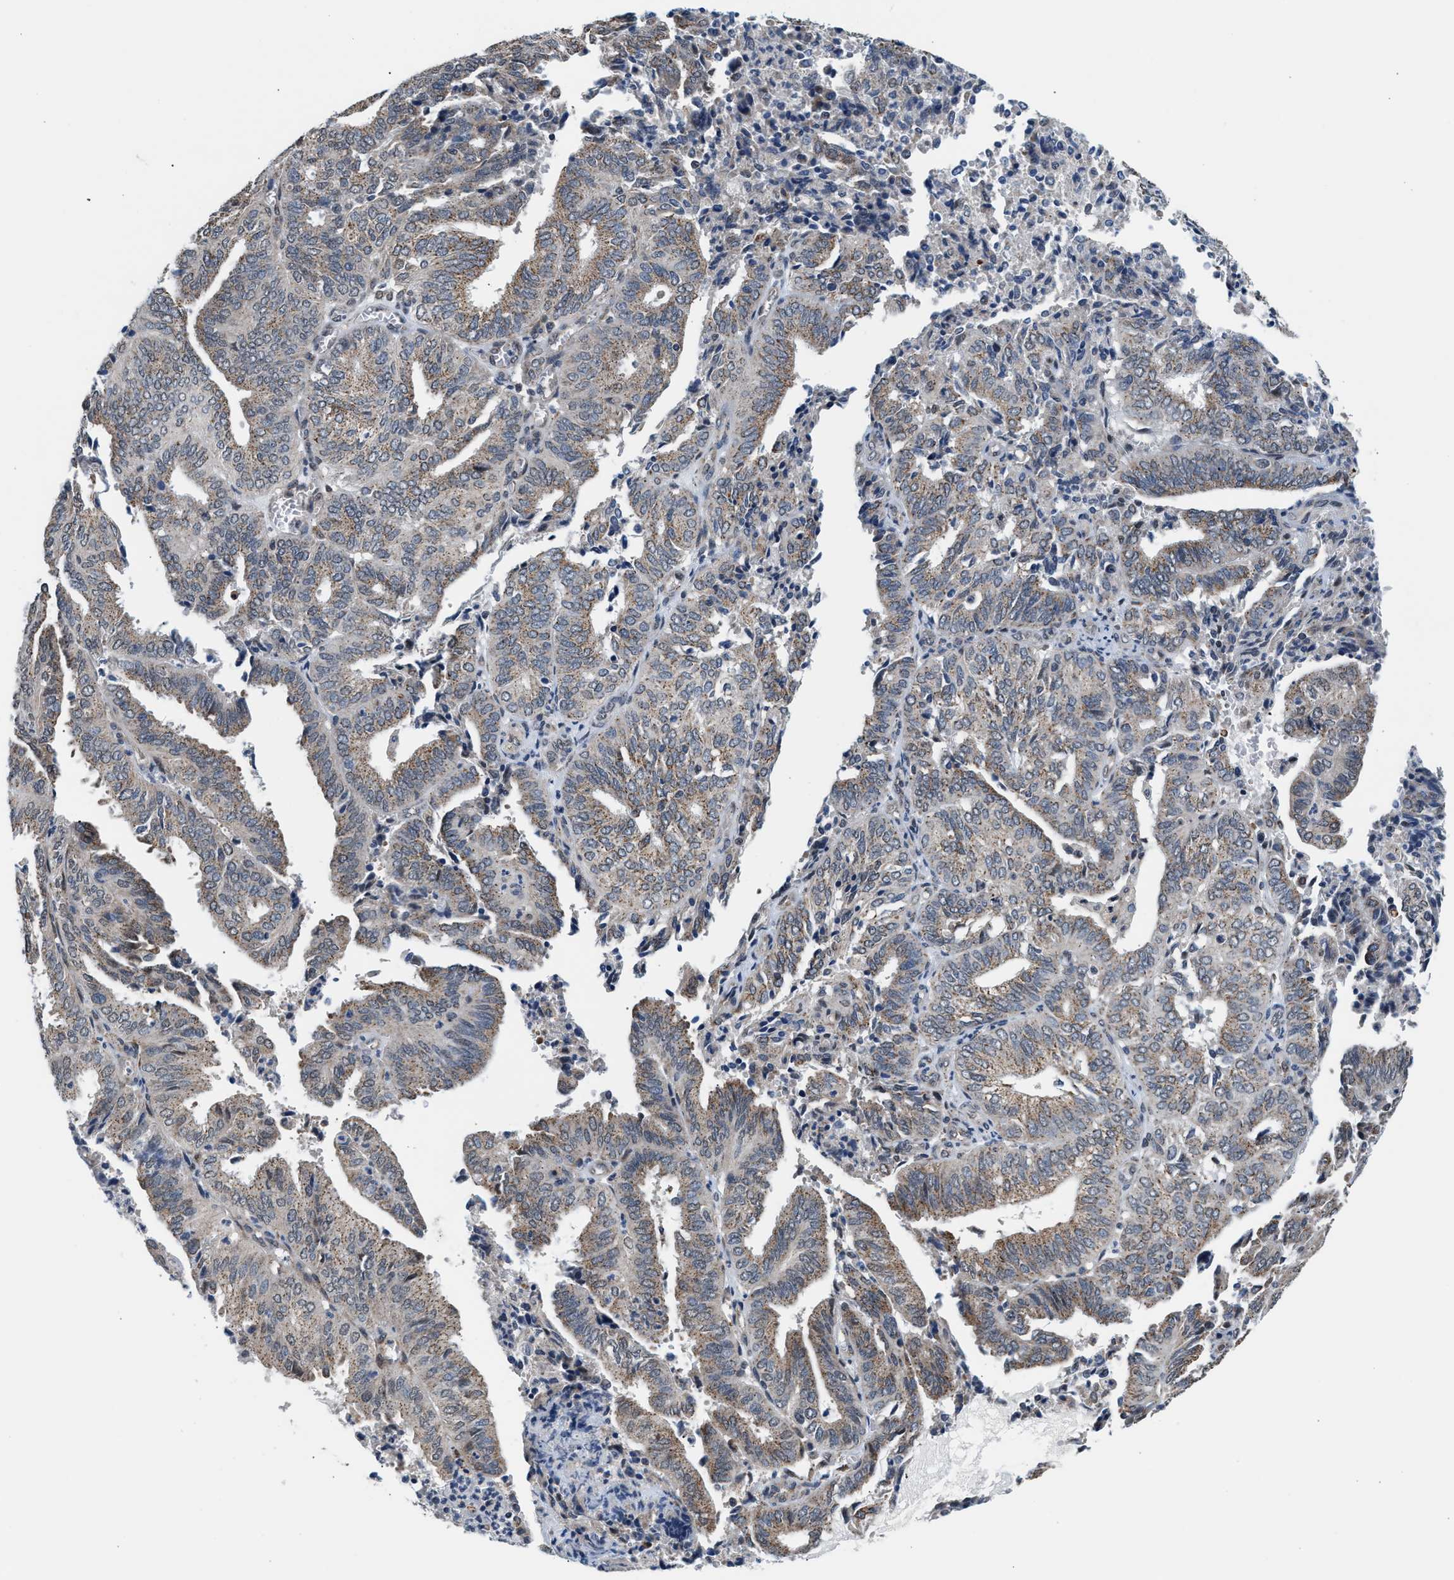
{"staining": {"intensity": "moderate", "quantity": ">75%", "location": "cytoplasmic/membranous"}, "tissue": "endometrial cancer", "cell_type": "Tumor cells", "image_type": "cancer", "snomed": [{"axis": "morphology", "description": "Adenocarcinoma, NOS"}, {"axis": "topography", "description": "Uterus"}], "caption": "IHC of adenocarcinoma (endometrial) demonstrates medium levels of moderate cytoplasmic/membranous positivity in approximately >75% of tumor cells.", "gene": "KCNMB2", "patient": {"sex": "female", "age": 60}}